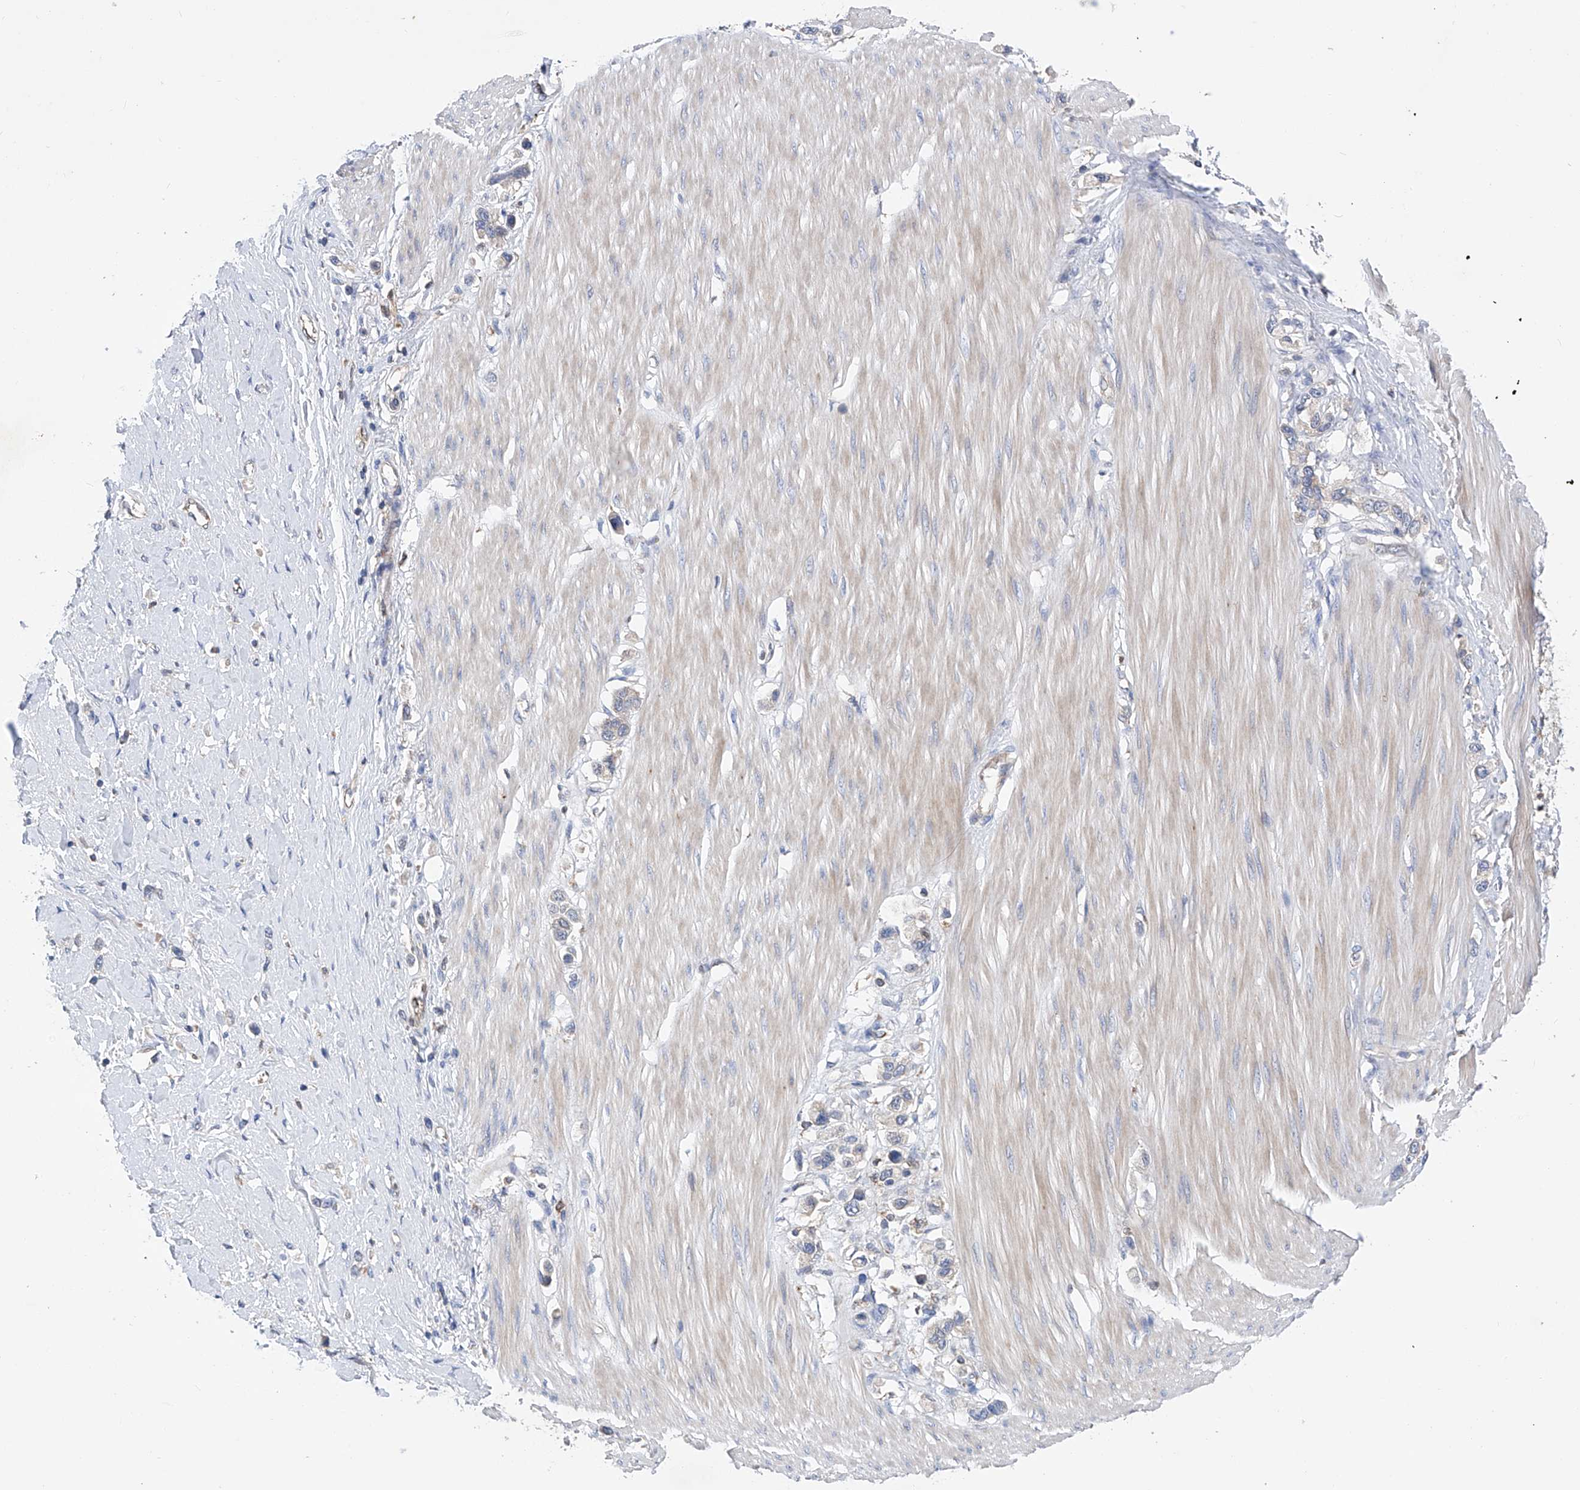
{"staining": {"intensity": "weak", "quantity": "<25%", "location": "cytoplasmic/membranous"}, "tissue": "stomach cancer", "cell_type": "Tumor cells", "image_type": "cancer", "snomed": [{"axis": "morphology", "description": "Adenocarcinoma, NOS"}, {"axis": "topography", "description": "Stomach"}], "caption": "Protein analysis of adenocarcinoma (stomach) shows no significant staining in tumor cells.", "gene": "SPATA20", "patient": {"sex": "female", "age": 65}}